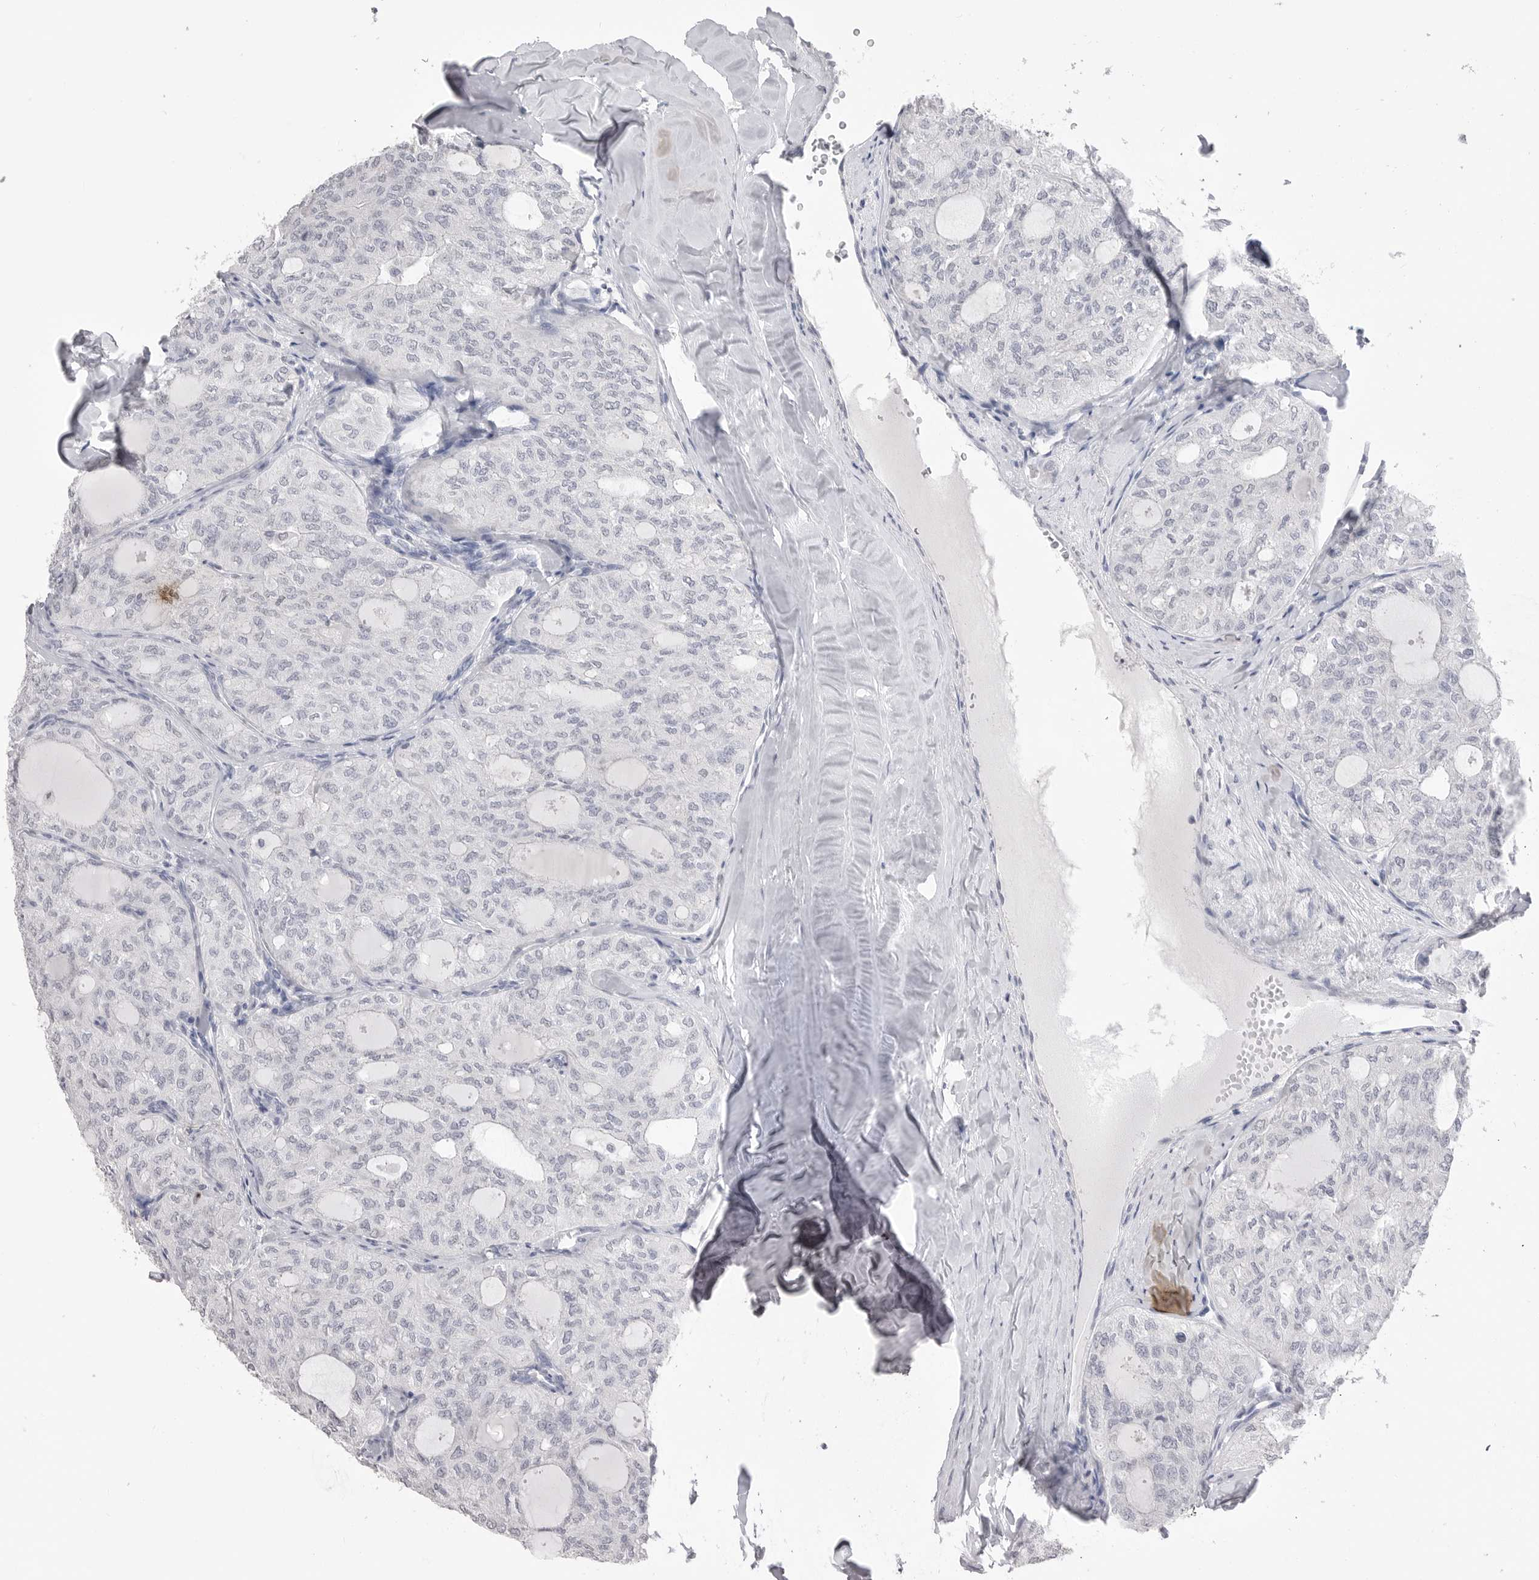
{"staining": {"intensity": "negative", "quantity": "none", "location": "none"}, "tissue": "thyroid cancer", "cell_type": "Tumor cells", "image_type": "cancer", "snomed": [{"axis": "morphology", "description": "Follicular adenoma carcinoma, NOS"}, {"axis": "topography", "description": "Thyroid gland"}], "caption": "Follicular adenoma carcinoma (thyroid) was stained to show a protein in brown. There is no significant positivity in tumor cells. Brightfield microscopy of immunohistochemistry stained with DAB (brown) and hematoxylin (blue), captured at high magnification.", "gene": "ICAM5", "patient": {"sex": "male", "age": 75}}